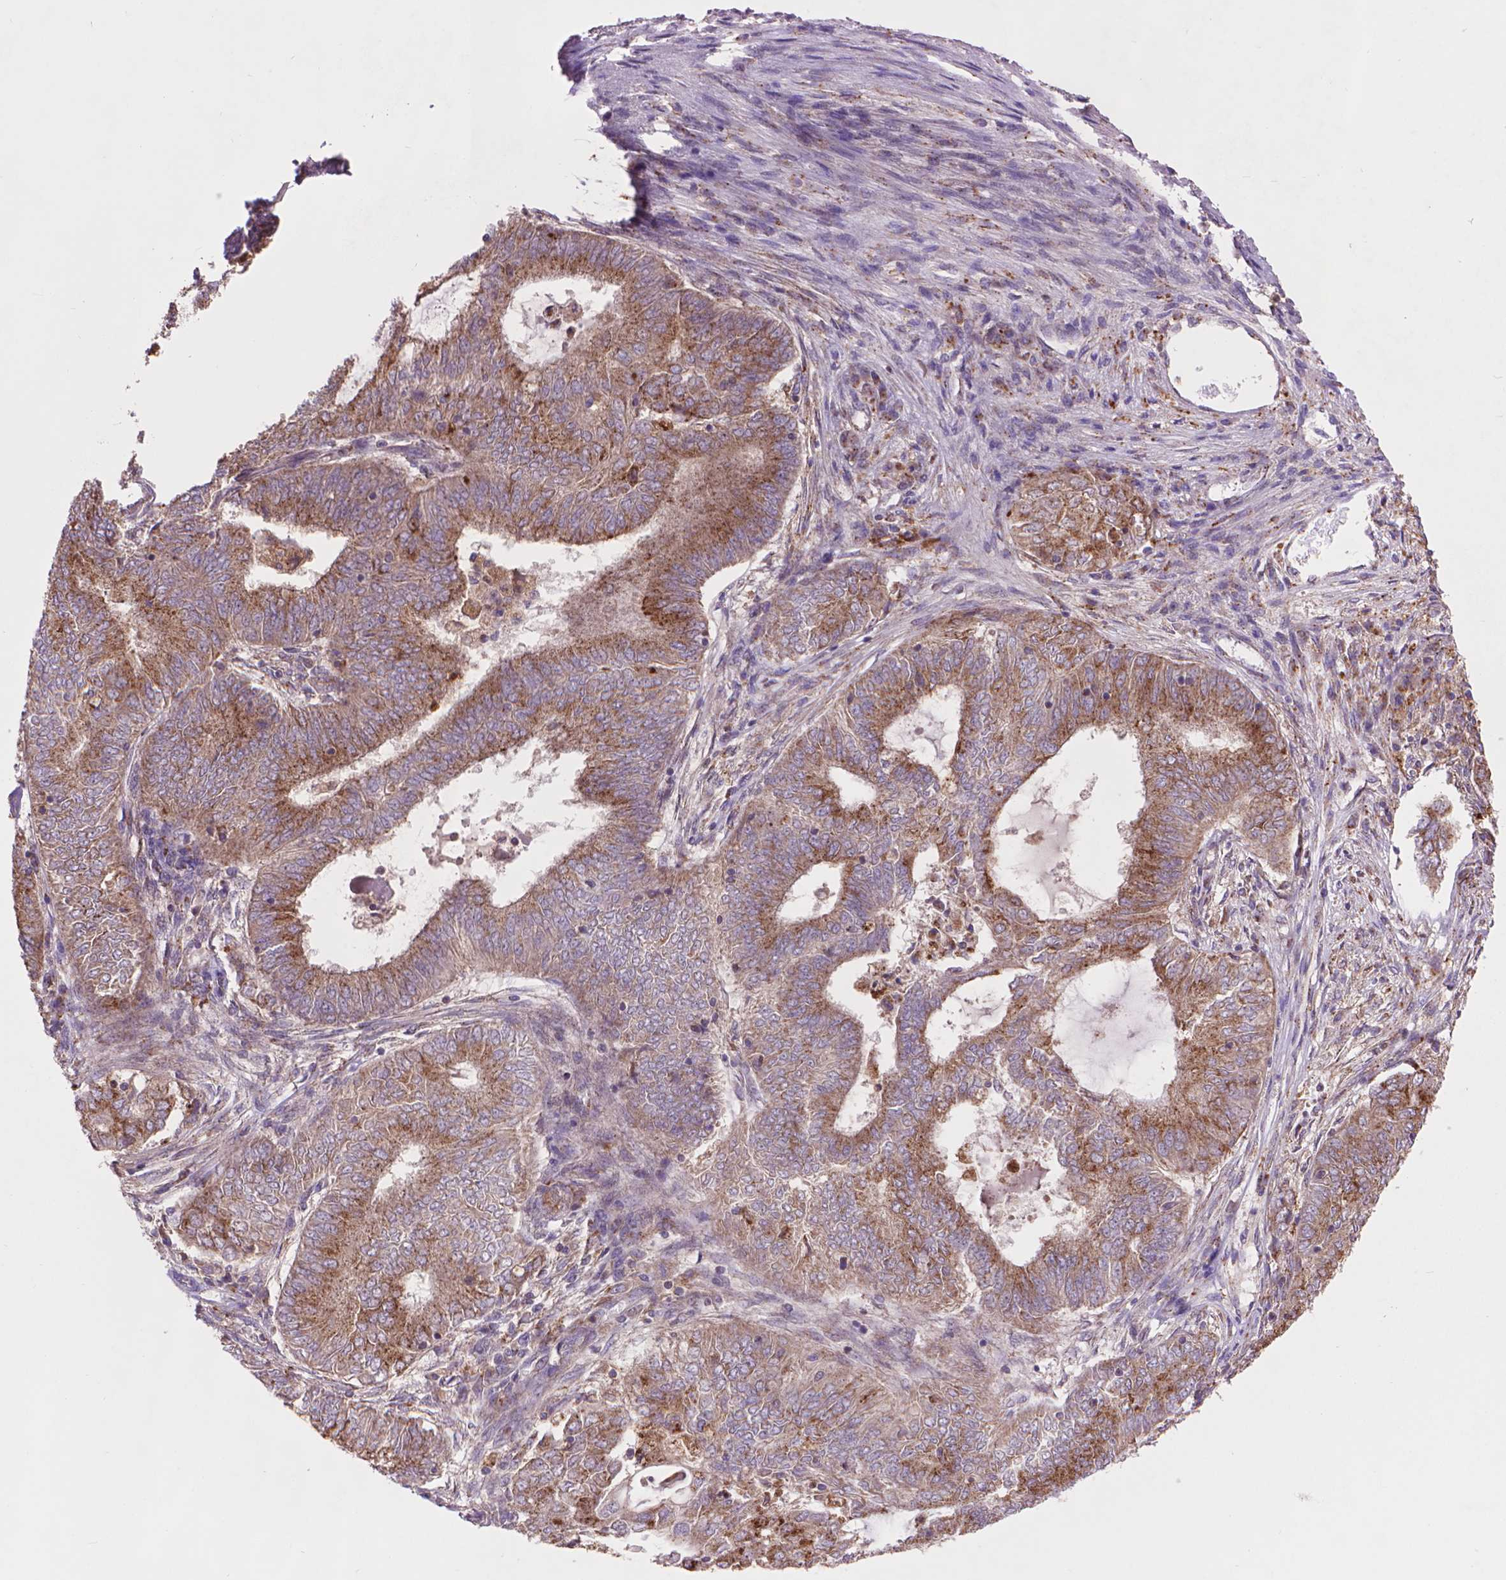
{"staining": {"intensity": "moderate", "quantity": ">75%", "location": "cytoplasmic/membranous"}, "tissue": "endometrial cancer", "cell_type": "Tumor cells", "image_type": "cancer", "snomed": [{"axis": "morphology", "description": "Adenocarcinoma, NOS"}, {"axis": "topography", "description": "Endometrium"}], "caption": "Endometrial cancer tissue exhibits moderate cytoplasmic/membranous expression in approximately >75% of tumor cells, visualized by immunohistochemistry.", "gene": "GLB1", "patient": {"sex": "female", "age": 62}}